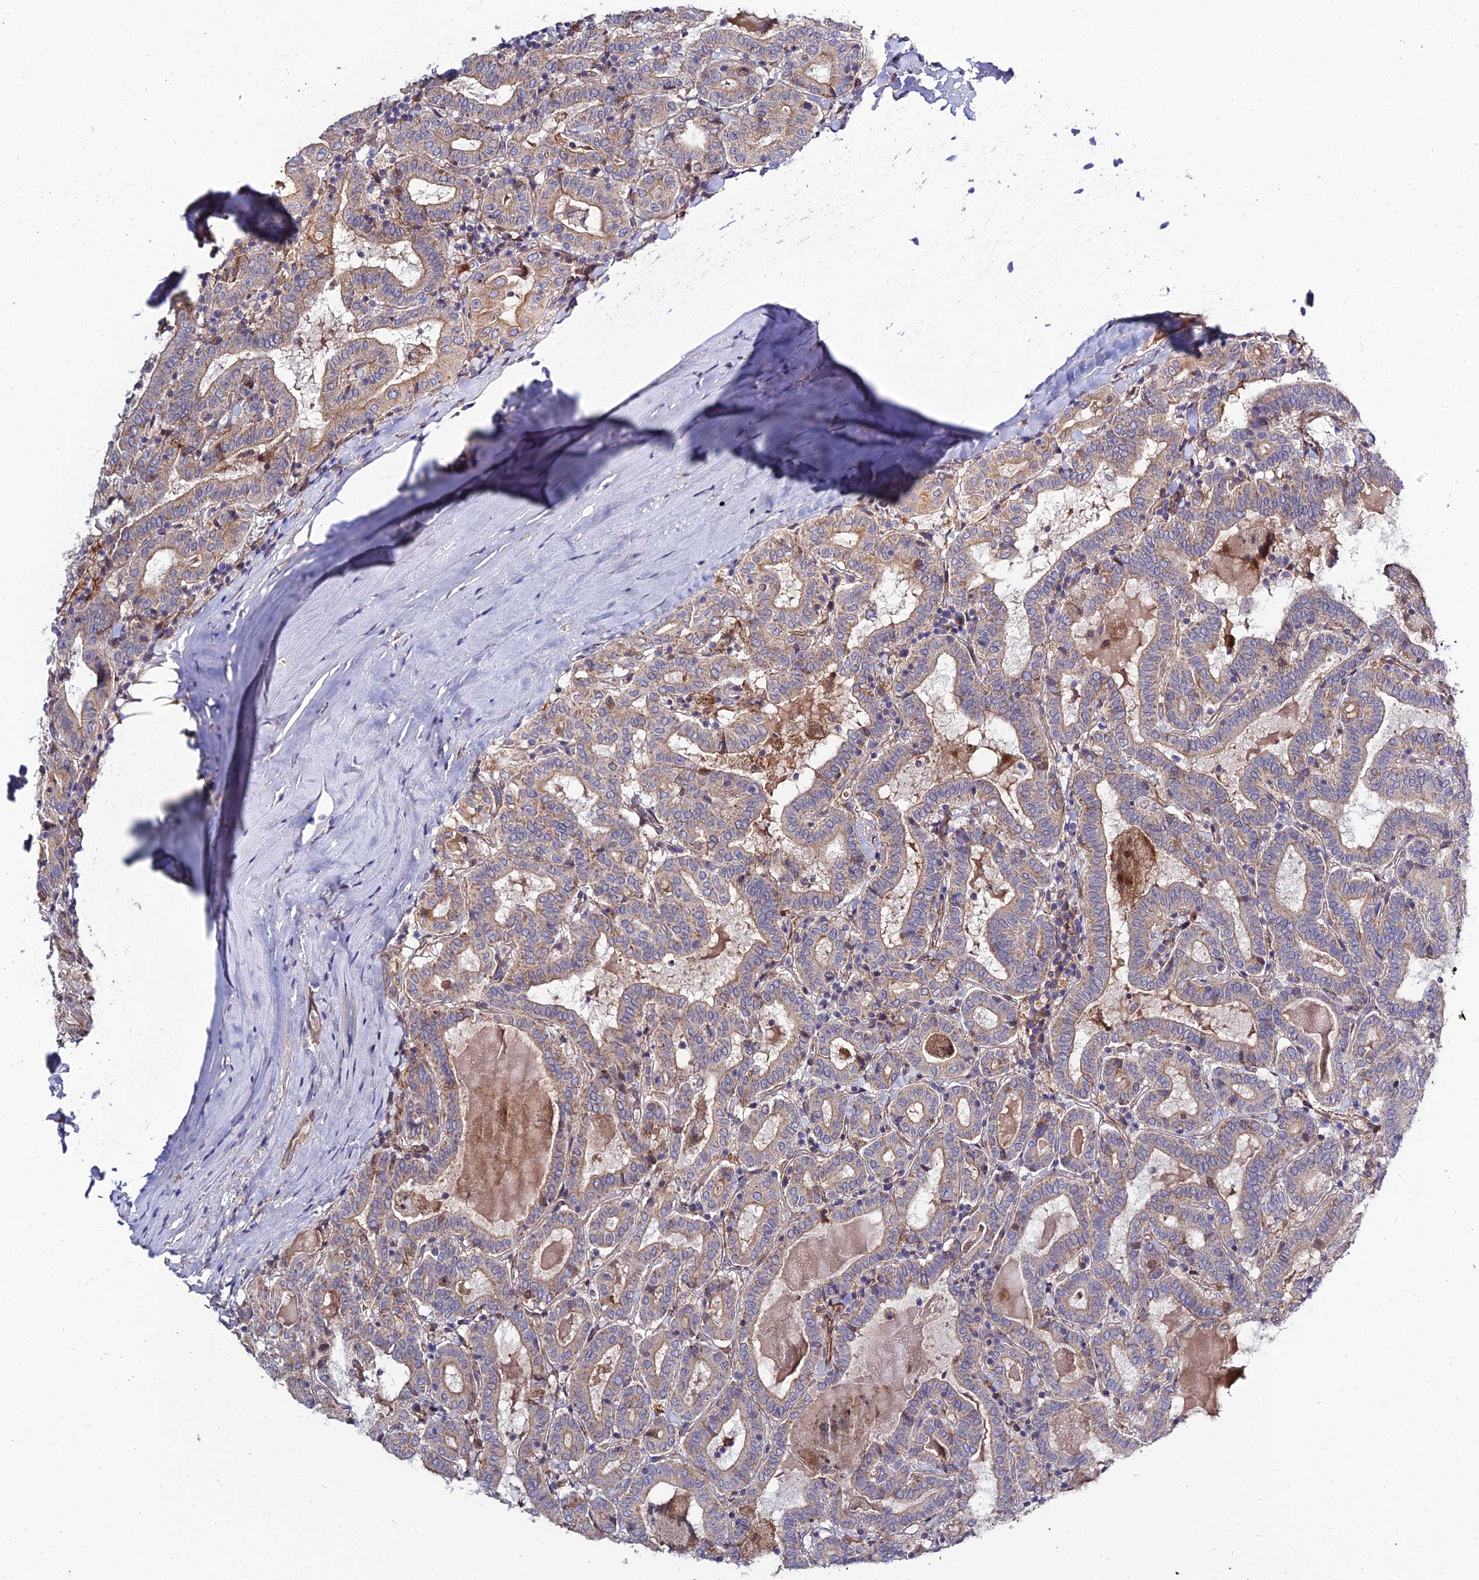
{"staining": {"intensity": "moderate", "quantity": "25%-75%", "location": "cytoplasmic/membranous"}, "tissue": "thyroid cancer", "cell_type": "Tumor cells", "image_type": "cancer", "snomed": [{"axis": "morphology", "description": "Papillary adenocarcinoma, NOS"}, {"axis": "topography", "description": "Thyroid gland"}], "caption": "This is an image of immunohistochemistry staining of thyroid papillary adenocarcinoma, which shows moderate positivity in the cytoplasmic/membranous of tumor cells.", "gene": "ARL6IP1", "patient": {"sex": "female", "age": 72}}